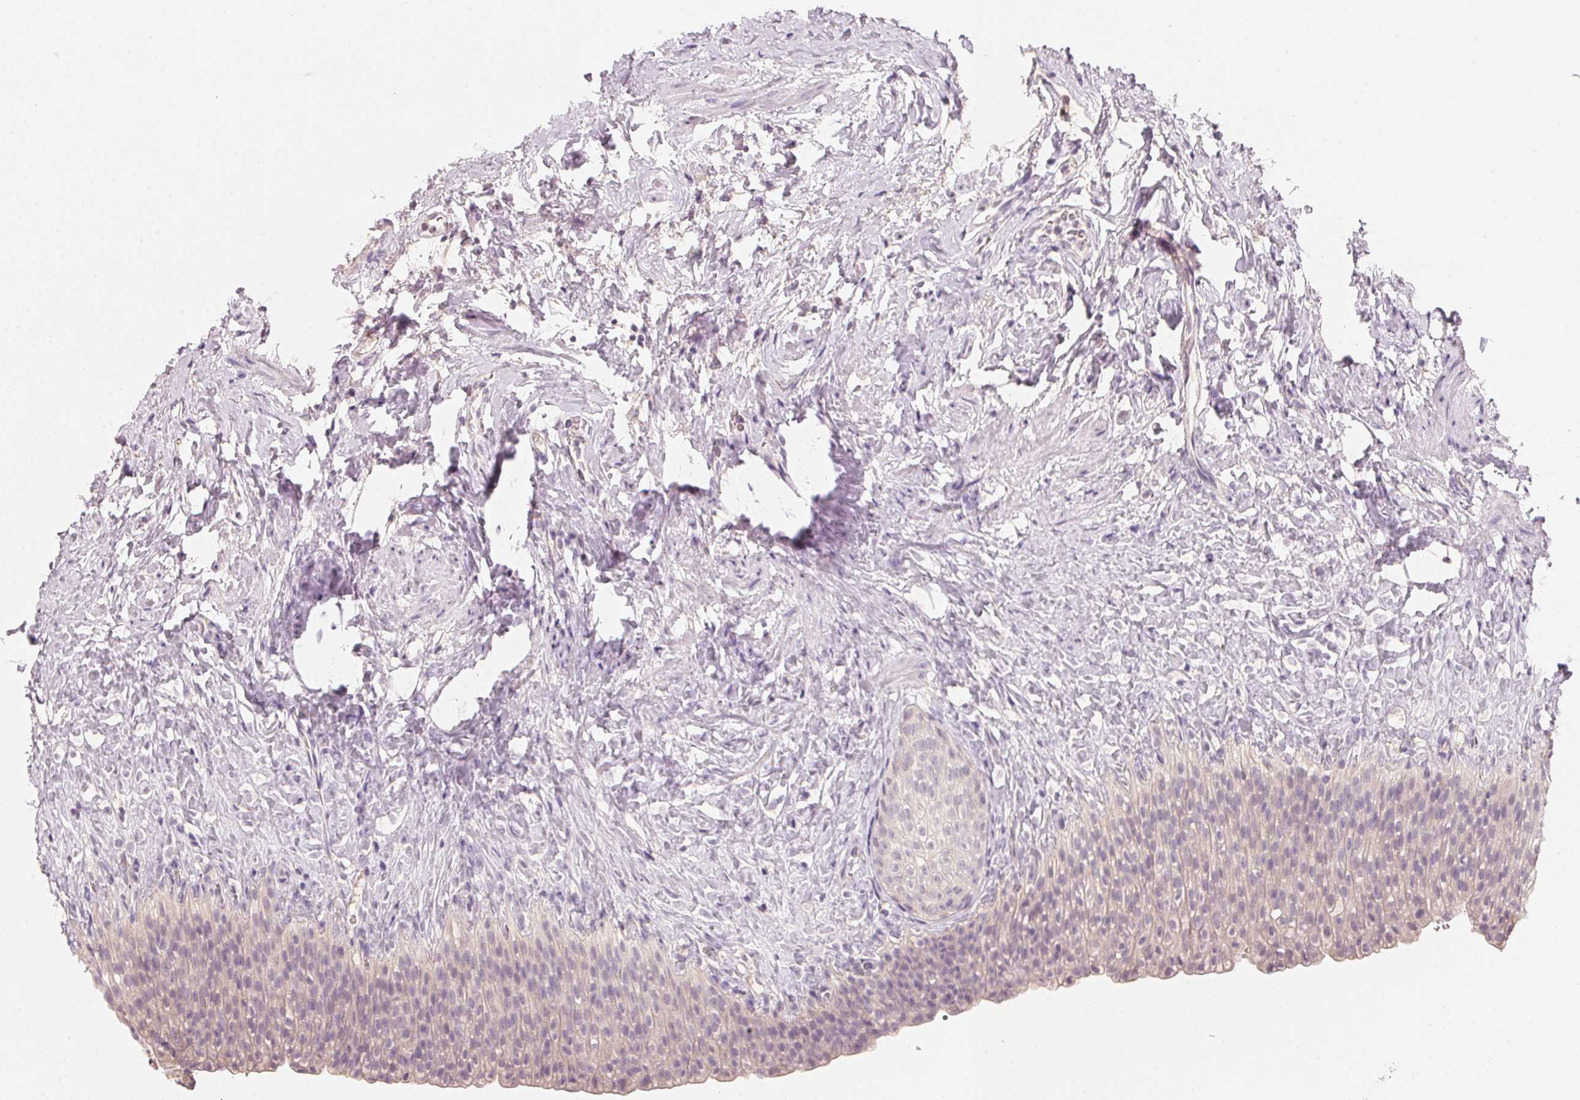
{"staining": {"intensity": "negative", "quantity": "none", "location": "none"}, "tissue": "urinary bladder", "cell_type": "Urothelial cells", "image_type": "normal", "snomed": [{"axis": "morphology", "description": "Normal tissue, NOS"}, {"axis": "topography", "description": "Urinary bladder"}, {"axis": "topography", "description": "Prostate"}], "caption": "Immunohistochemical staining of benign urinary bladder exhibits no significant staining in urothelial cells.", "gene": "TREH", "patient": {"sex": "male", "age": 76}}